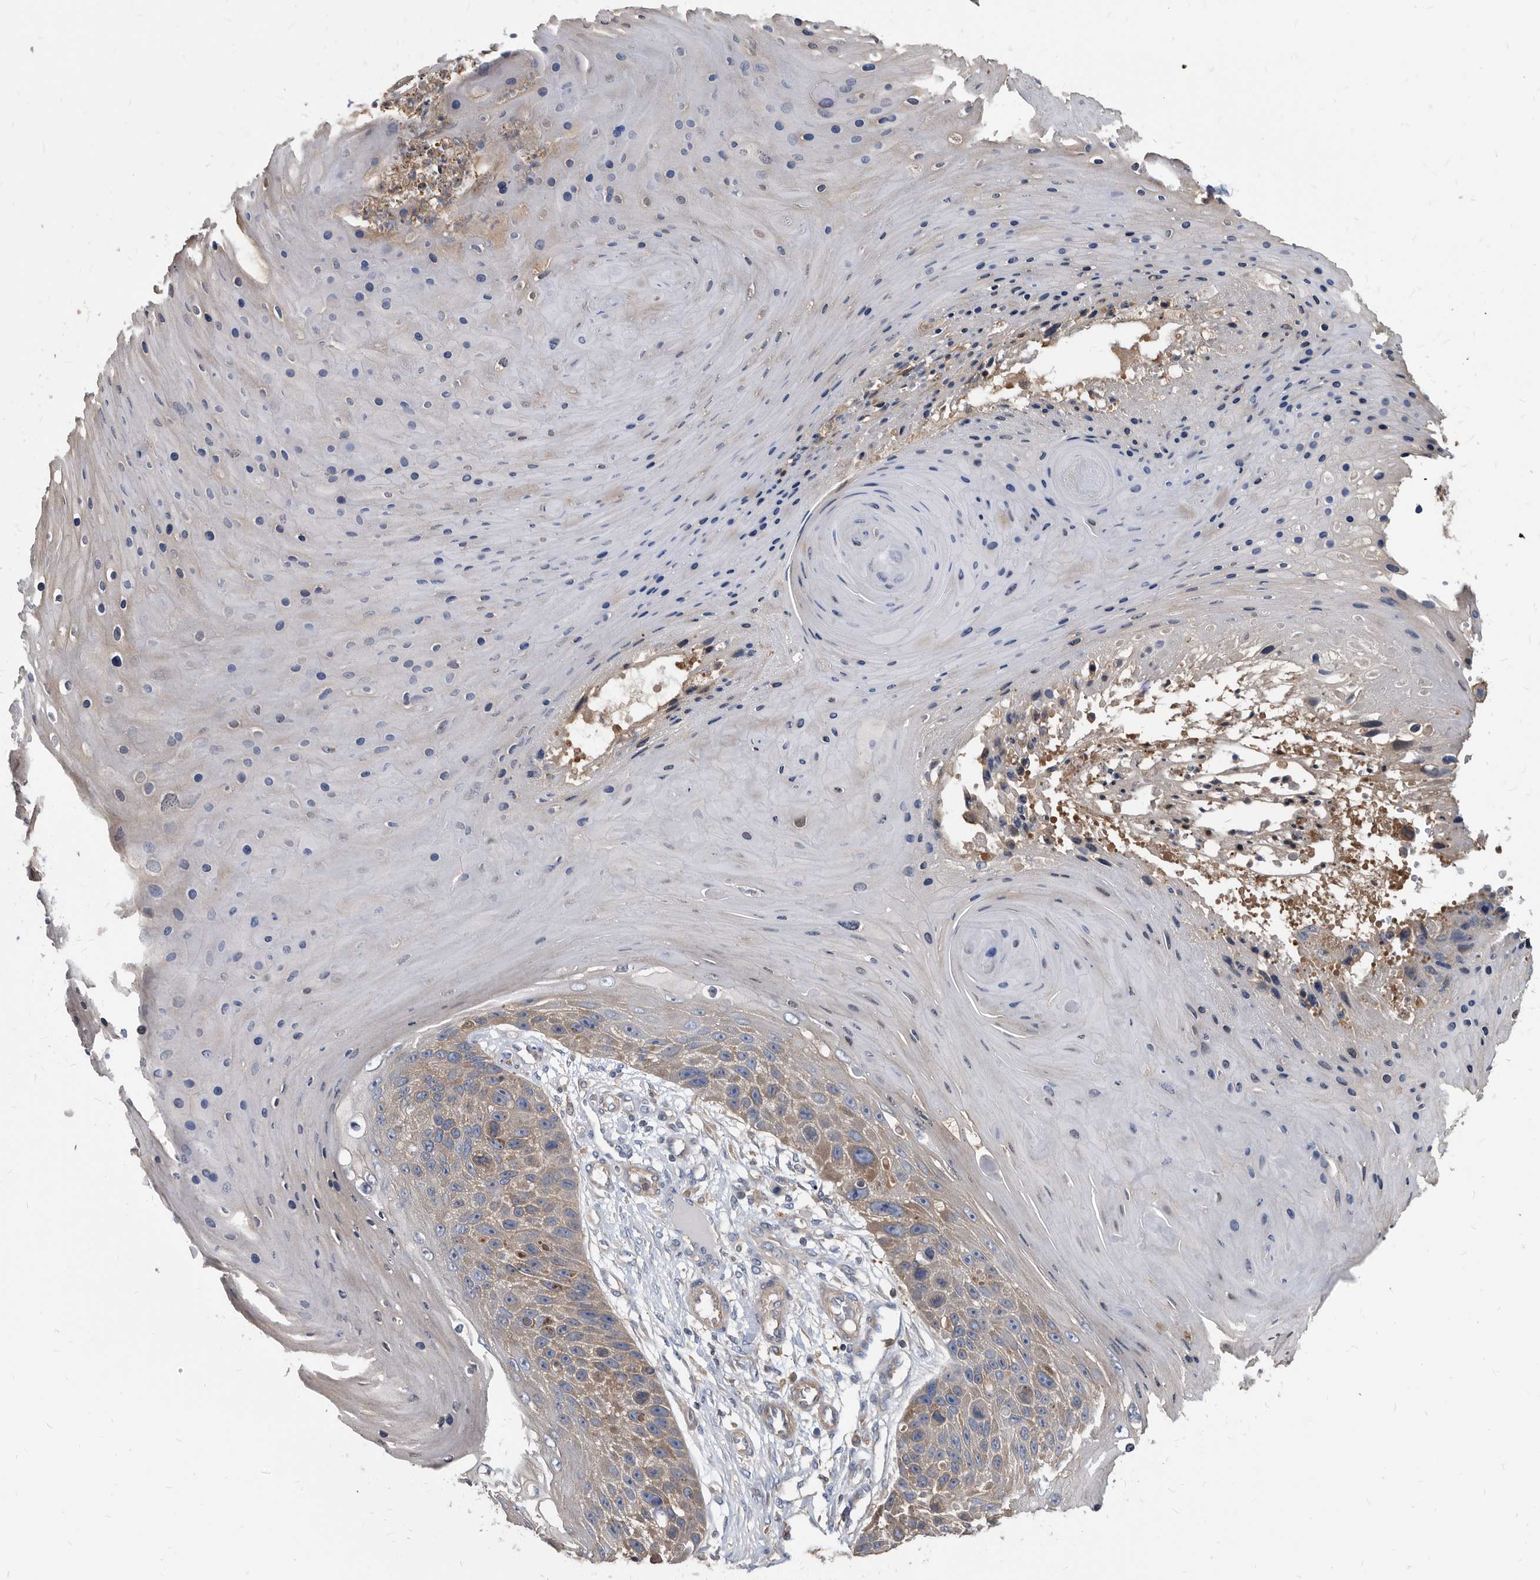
{"staining": {"intensity": "weak", "quantity": "<25%", "location": "cytoplasmic/membranous"}, "tissue": "skin cancer", "cell_type": "Tumor cells", "image_type": "cancer", "snomed": [{"axis": "morphology", "description": "Squamous cell carcinoma, NOS"}, {"axis": "topography", "description": "Skin"}], "caption": "Immunohistochemistry photomicrograph of neoplastic tissue: skin squamous cell carcinoma stained with DAB (3,3'-diaminobenzidine) displays no significant protein expression in tumor cells.", "gene": "APEH", "patient": {"sex": "female", "age": 88}}